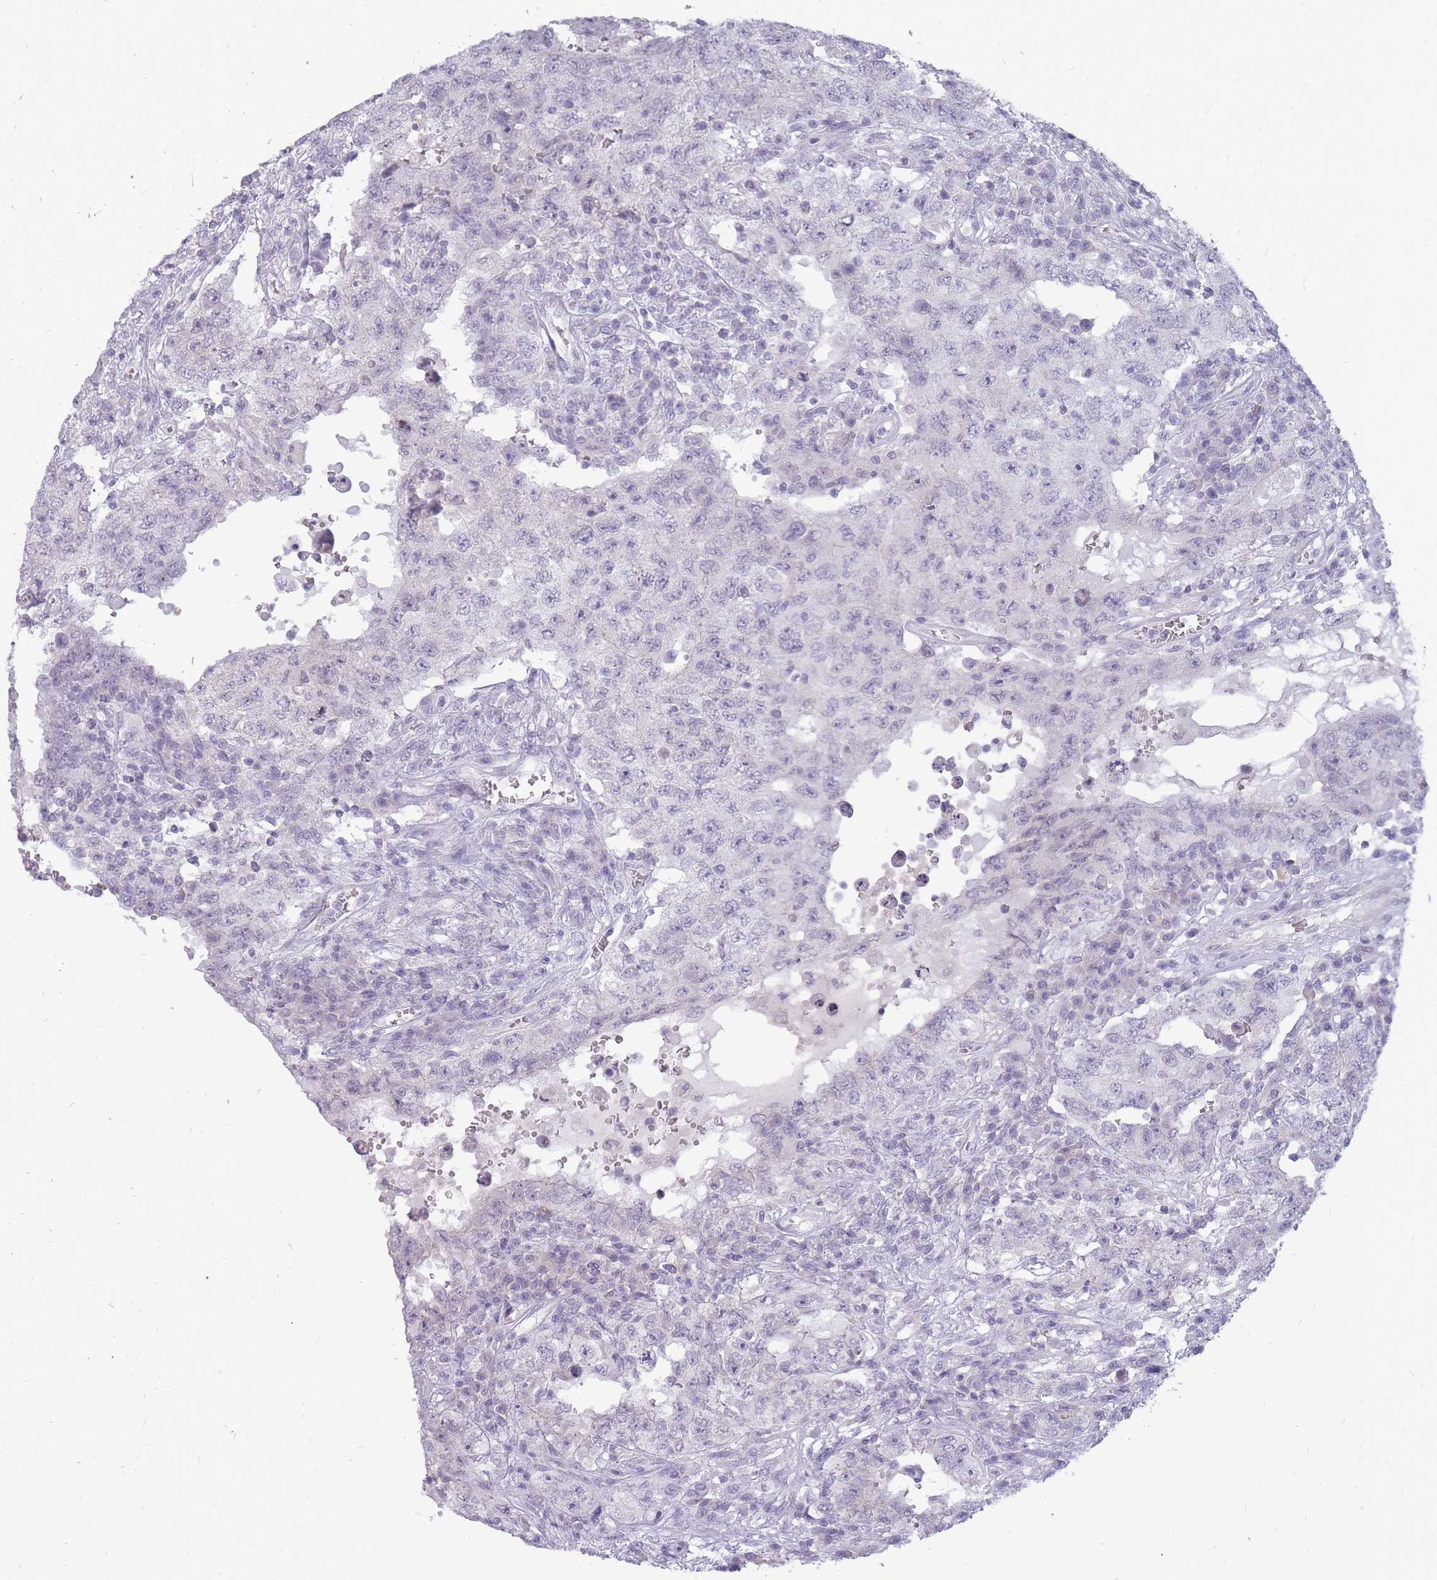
{"staining": {"intensity": "negative", "quantity": "none", "location": "none"}, "tissue": "testis cancer", "cell_type": "Tumor cells", "image_type": "cancer", "snomed": [{"axis": "morphology", "description": "Carcinoma, Embryonal, NOS"}, {"axis": "topography", "description": "Testis"}], "caption": "High power microscopy histopathology image of an immunohistochemistry (IHC) photomicrograph of embryonal carcinoma (testis), revealing no significant staining in tumor cells. (DAB immunohistochemistry, high magnification).", "gene": "POMZP3", "patient": {"sex": "male", "age": 26}}